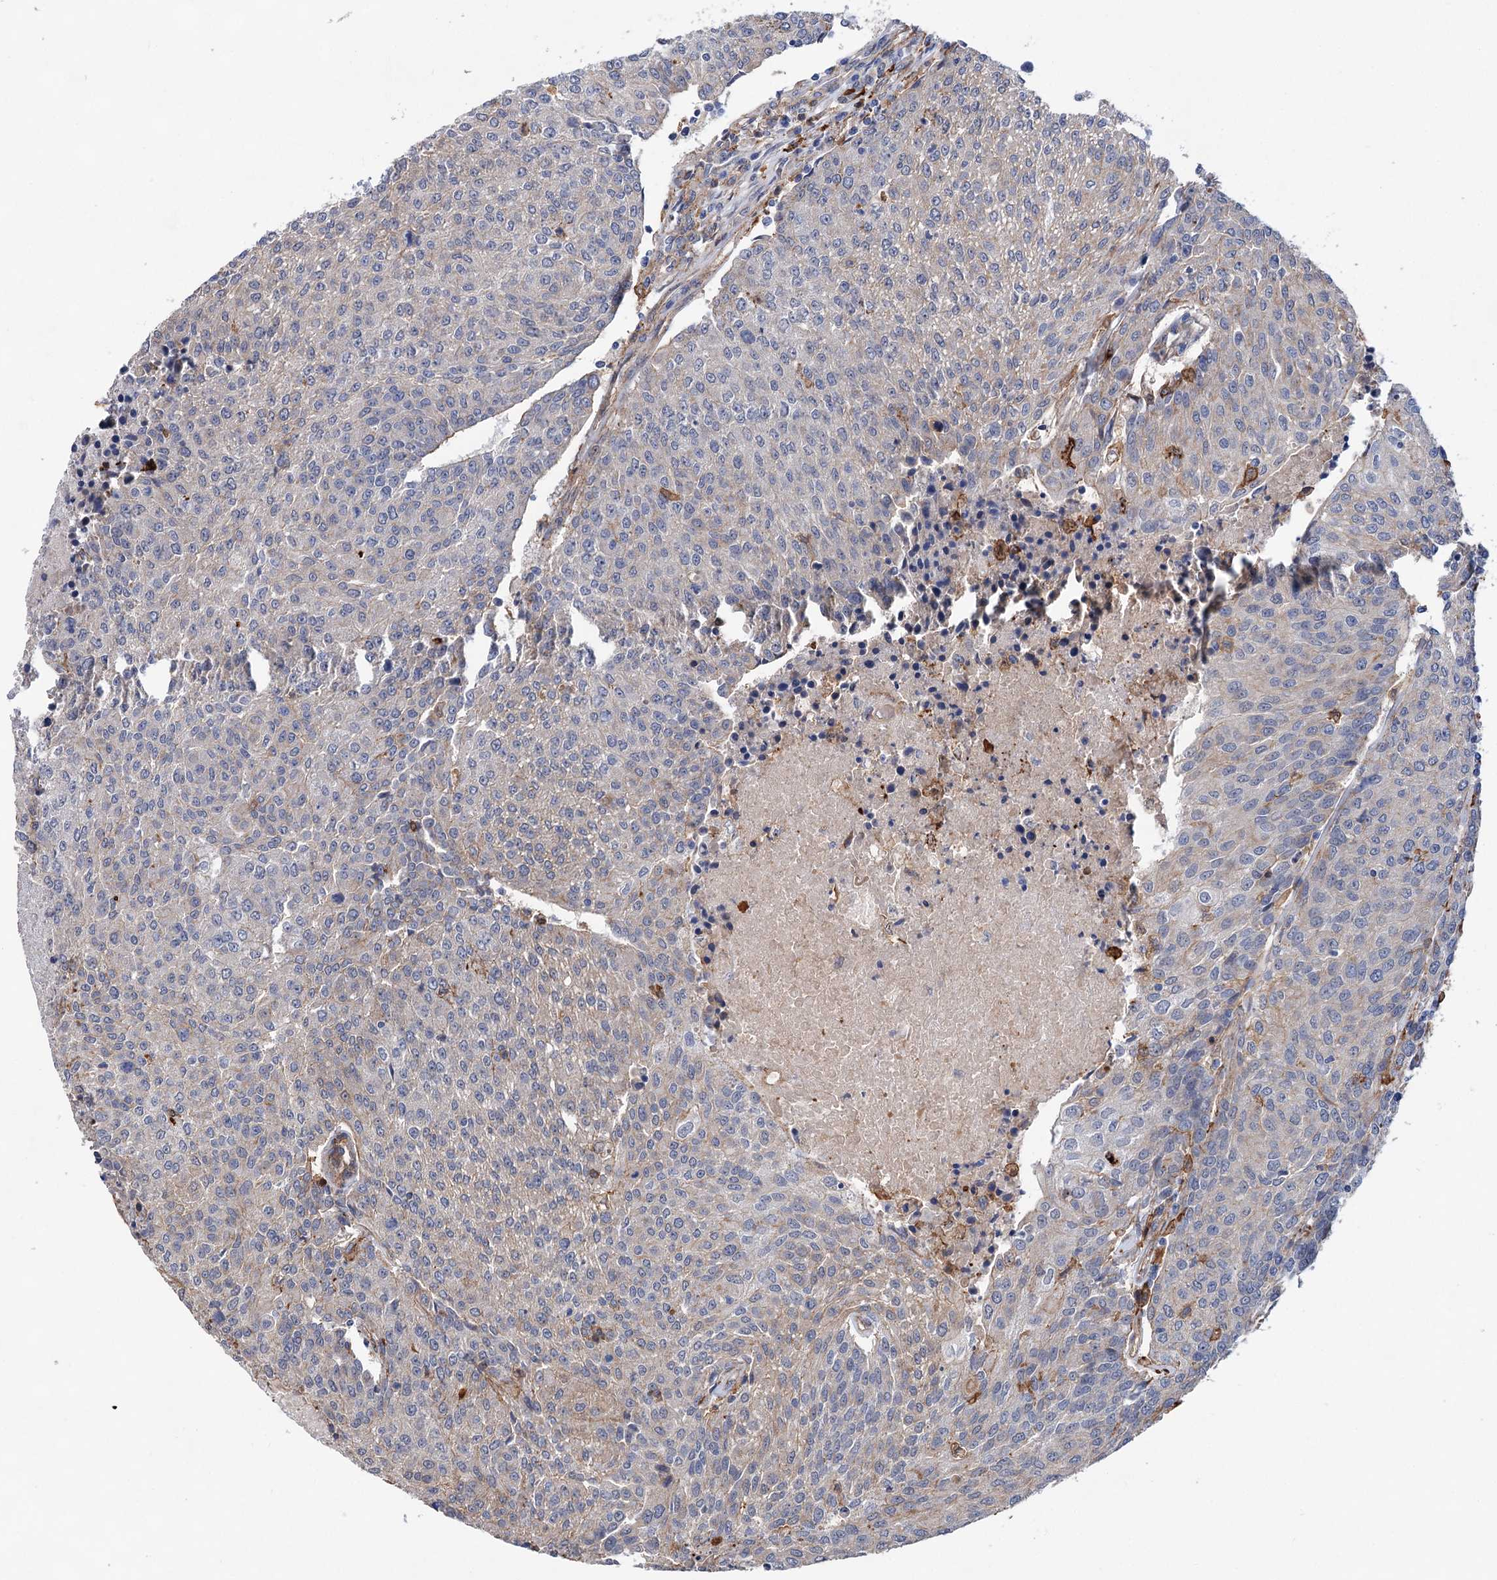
{"staining": {"intensity": "weak", "quantity": "<25%", "location": "cytoplasmic/membranous"}, "tissue": "urothelial cancer", "cell_type": "Tumor cells", "image_type": "cancer", "snomed": [{"axis": "morphology", "description": "Urothelial carcinoma, High grade"}, {"axis": "topography", "description": "Urinary bladder"}], "caption": "This is an IHC histopathology image of human high-grade urothelial carcinoma. There is no expression in tumor cells.", "gene": "TMTC3", "patient": {"sex": "female", "age": 85}}